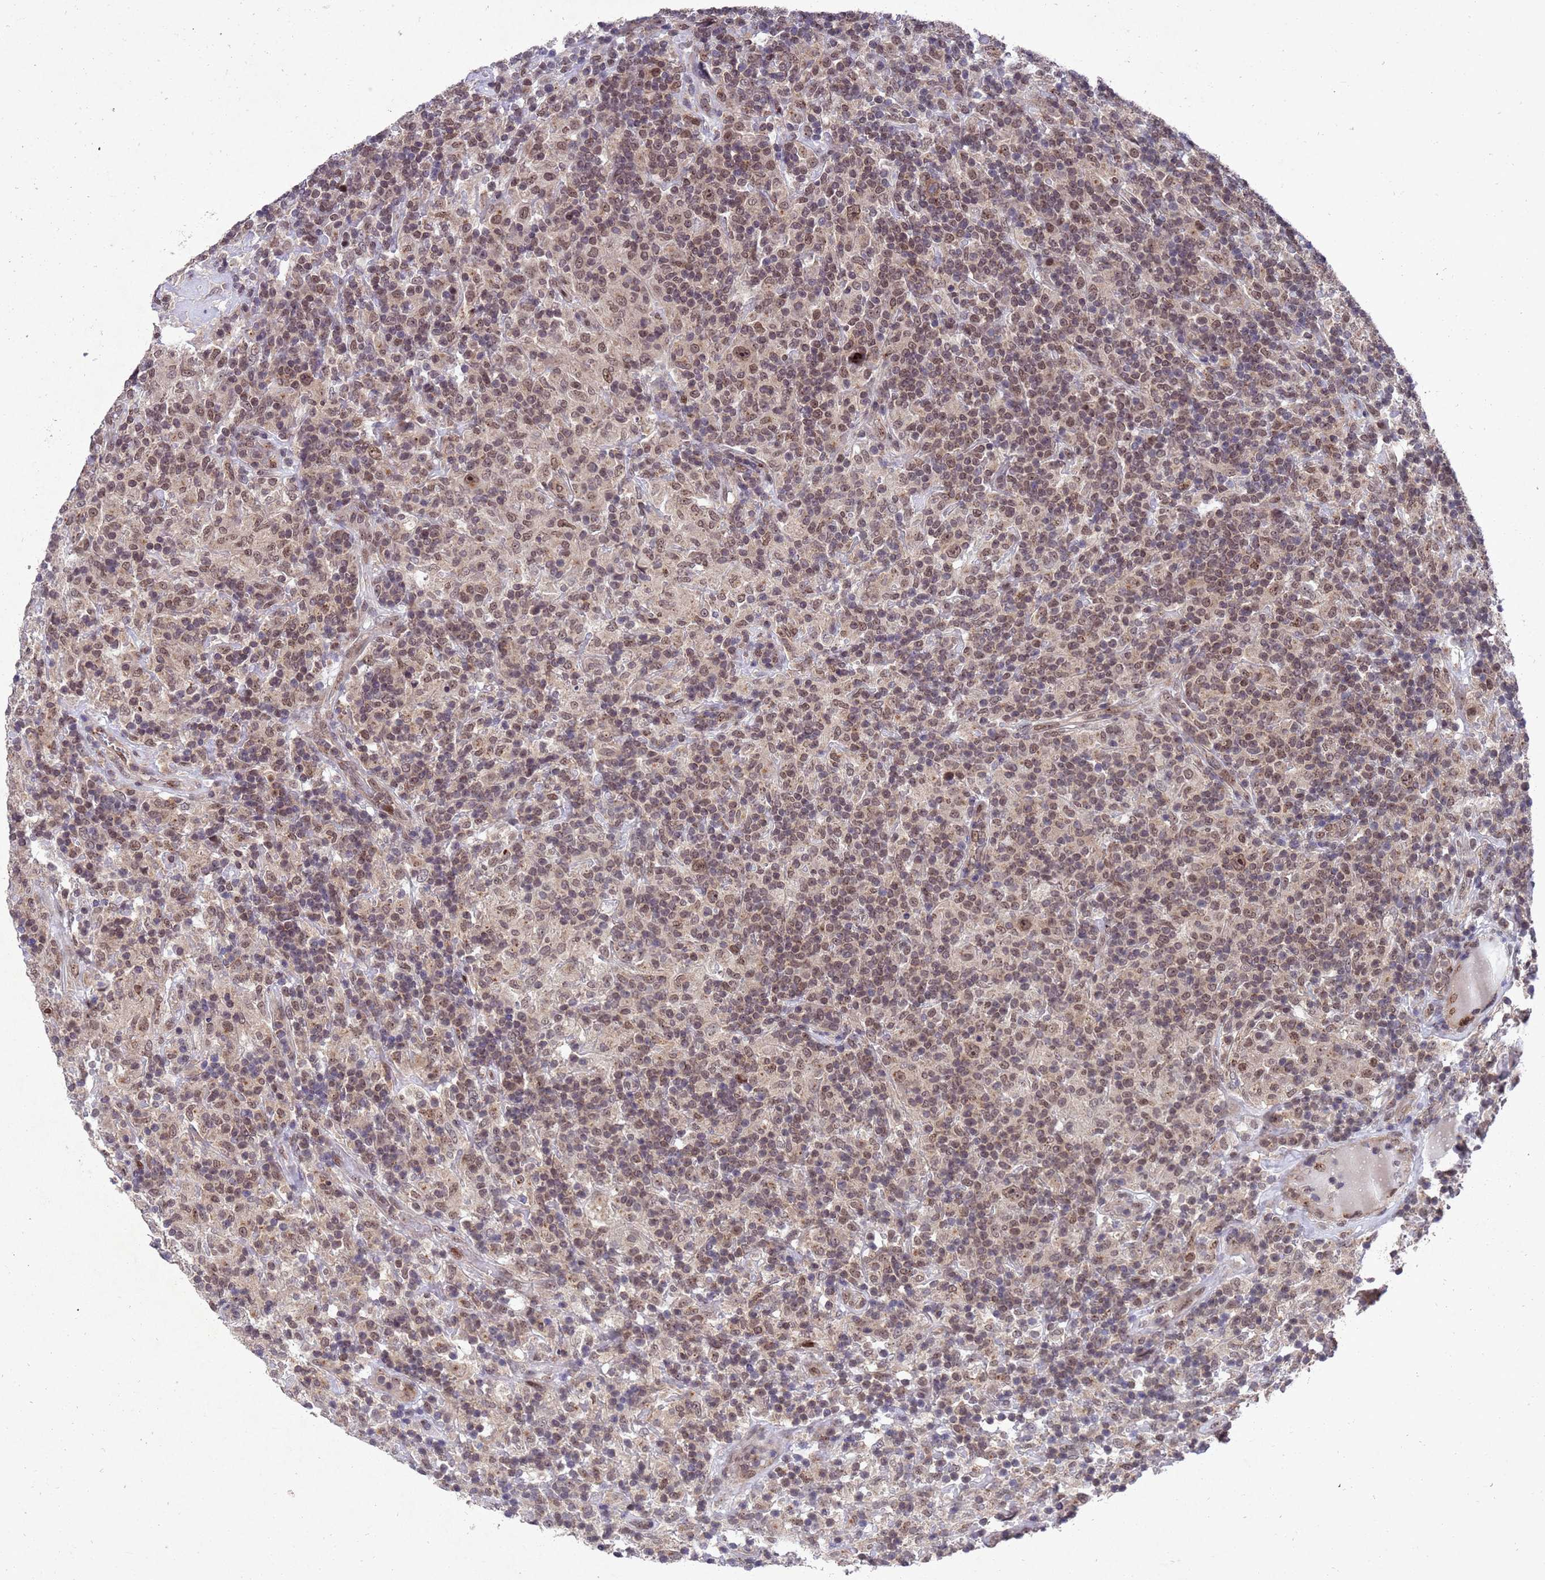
{"staining": {"intensity": "moderate", "quantity": ">75%", "location": "nuclear"}, "tissue": "lymphoma", "cell_type": "Tumor cells", "image_type": "cancer", "snomed": [{"axis": "morphology", "description": "Hodgkin's disease, NOS"}, {"axis": "topography", "description": "Lymph node"}], "caption": "Moderate nuclear expression is appreciated in approximately >75% of tumor cells in lymphoma.", "gene": "TBK1", "patient": {"sex": "male", "age": 70}}